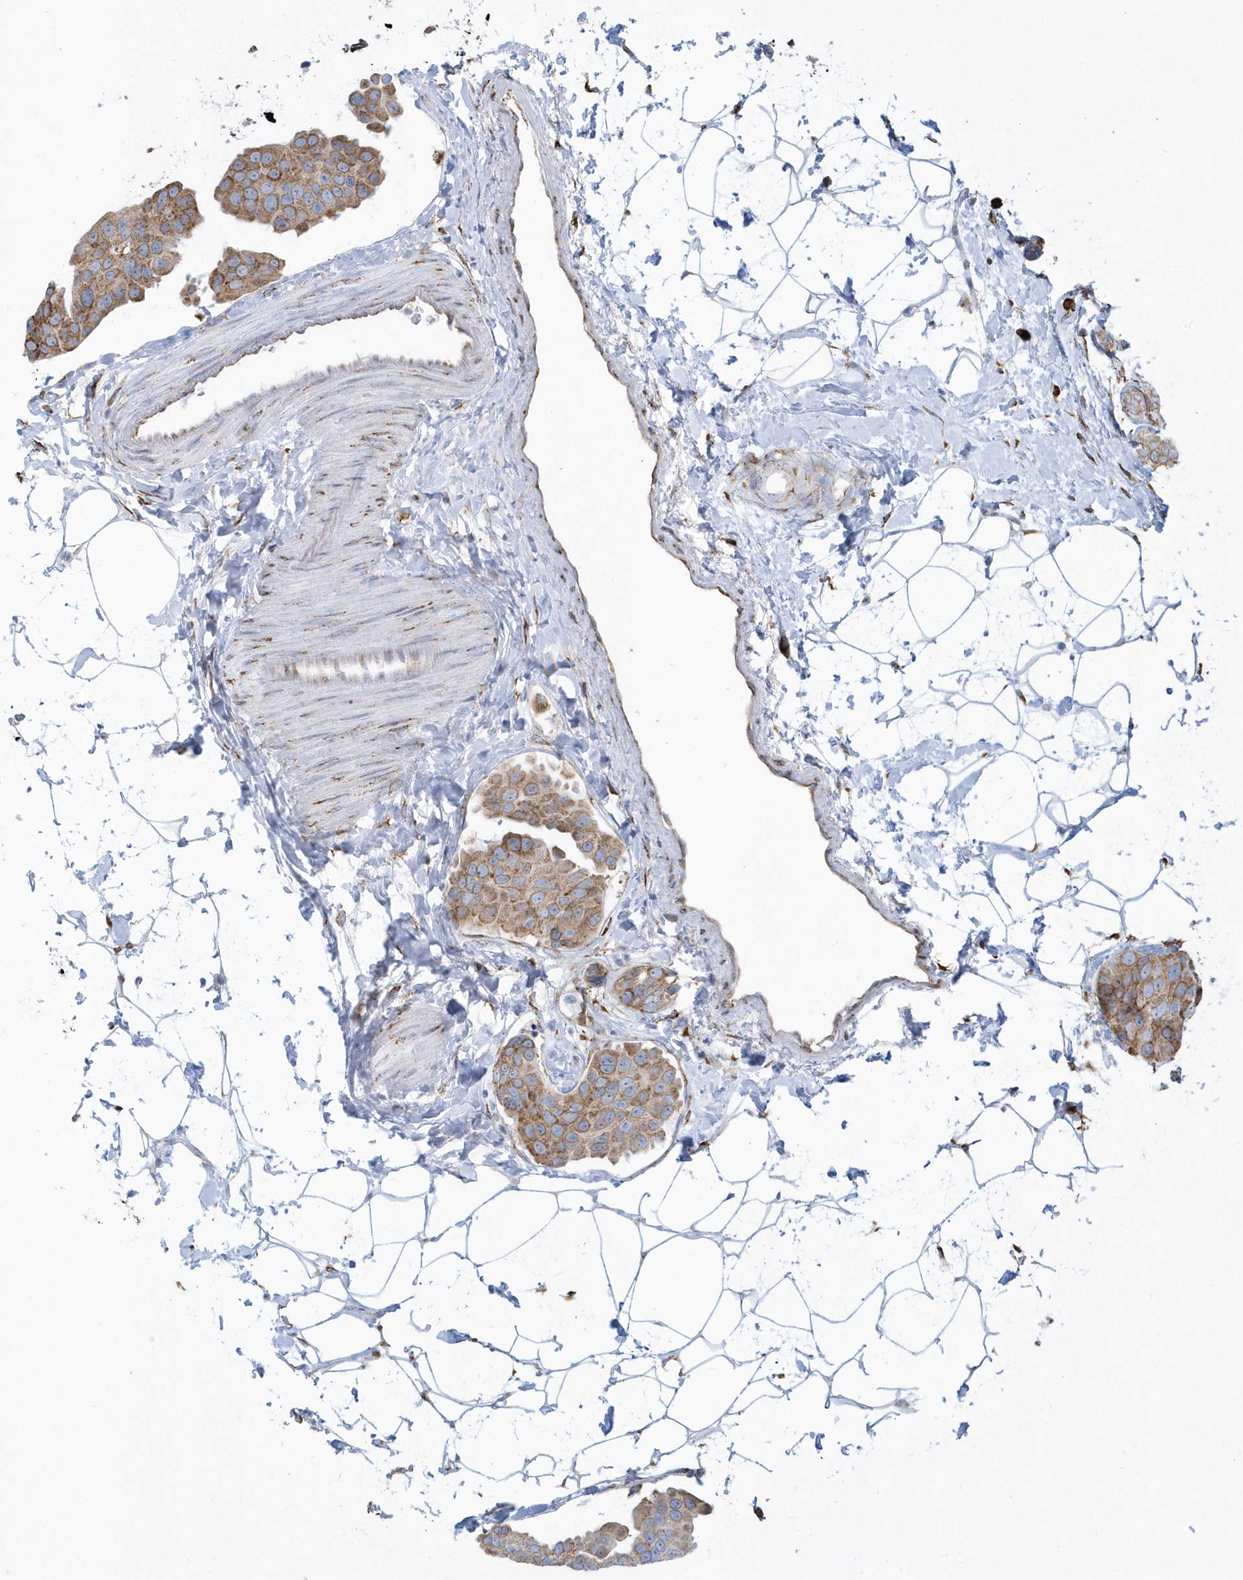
{"staining": {"intensity": "moderate", "quantity": ">75%", "location": "cytoplasmic/membranous"}, "tissue": "breast cancer", "cell_type": "Tumor cells", "image_type": "cancer", "snomed": [{"axis": "morphology", "description": "Normal tissue, NOS"}, {"axis": "morphology", "description": "Duct carcinoma"}, {"axis": "topography", "description": "Breast"}], "caption": "Tumor cells demonstrate moderate cytoplasmic/membranous expression in approximately >75% of cells in breast intraductal carcinoma.", "gene": "DCAF1", "patient": {"sex": "female", "age": 39}}